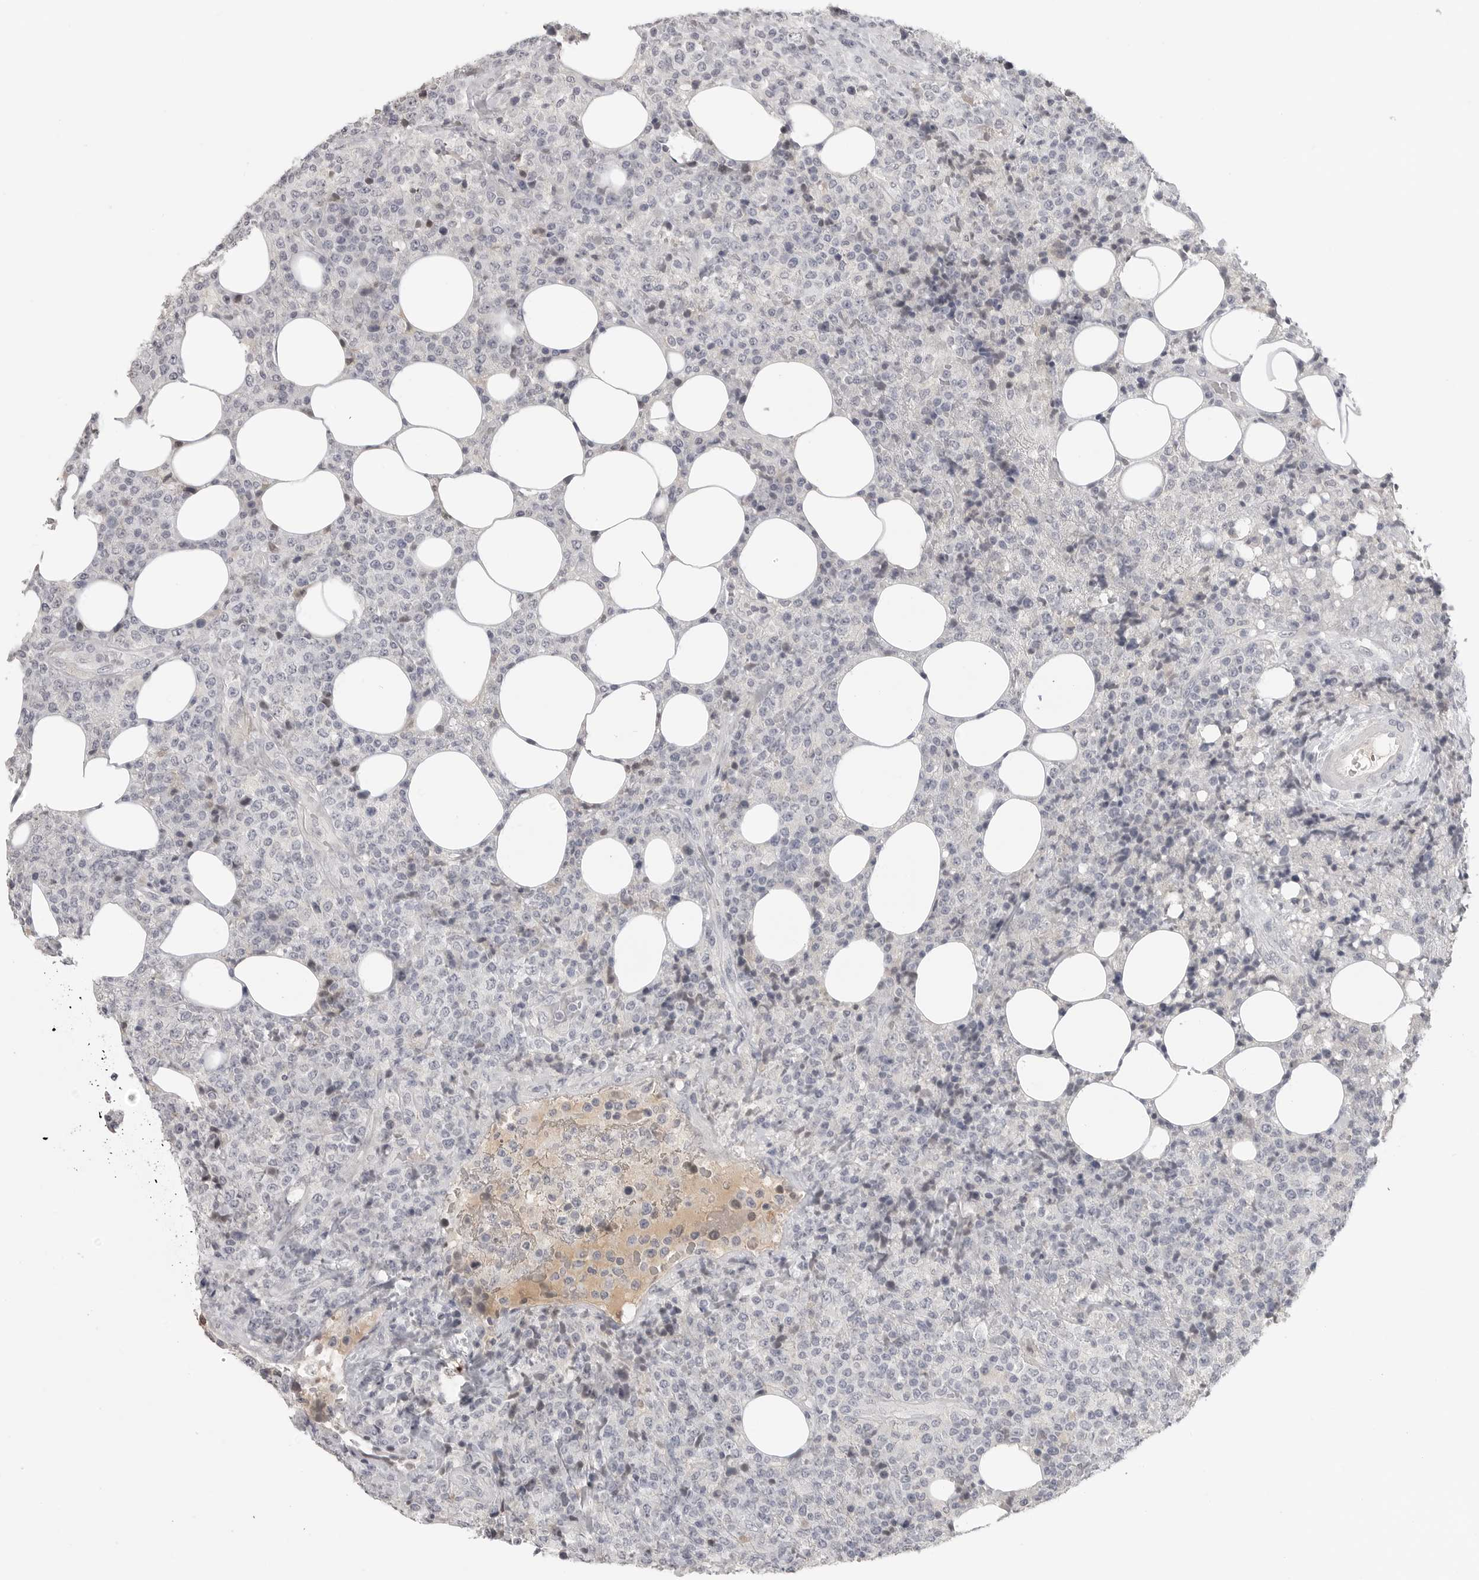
{"staining": {"intensity": "negative", "quantity": "none", "location": "none"}, "tissue": "lymphoma", "cell_type": "Tumor cells", "image_type": "cancer", "snomed": [{"axis": "morphology", "description": "Malignant lymphoma, non-Hodgkin's type, High grade"}, {"axis": "topography", "description": "Lymph node"}], "caption": "High power microscopy image of an immunohistochemistry (IHC) image of lymphoma, revealing no significant expression in tumor cells. (DAB (3,3'-diaminobenzidine) immunohistochemistry visualized using brightfield microscopy, high magnification).", "gene": "PRSS1", "patient": {"sex": "male", "age": 13}}